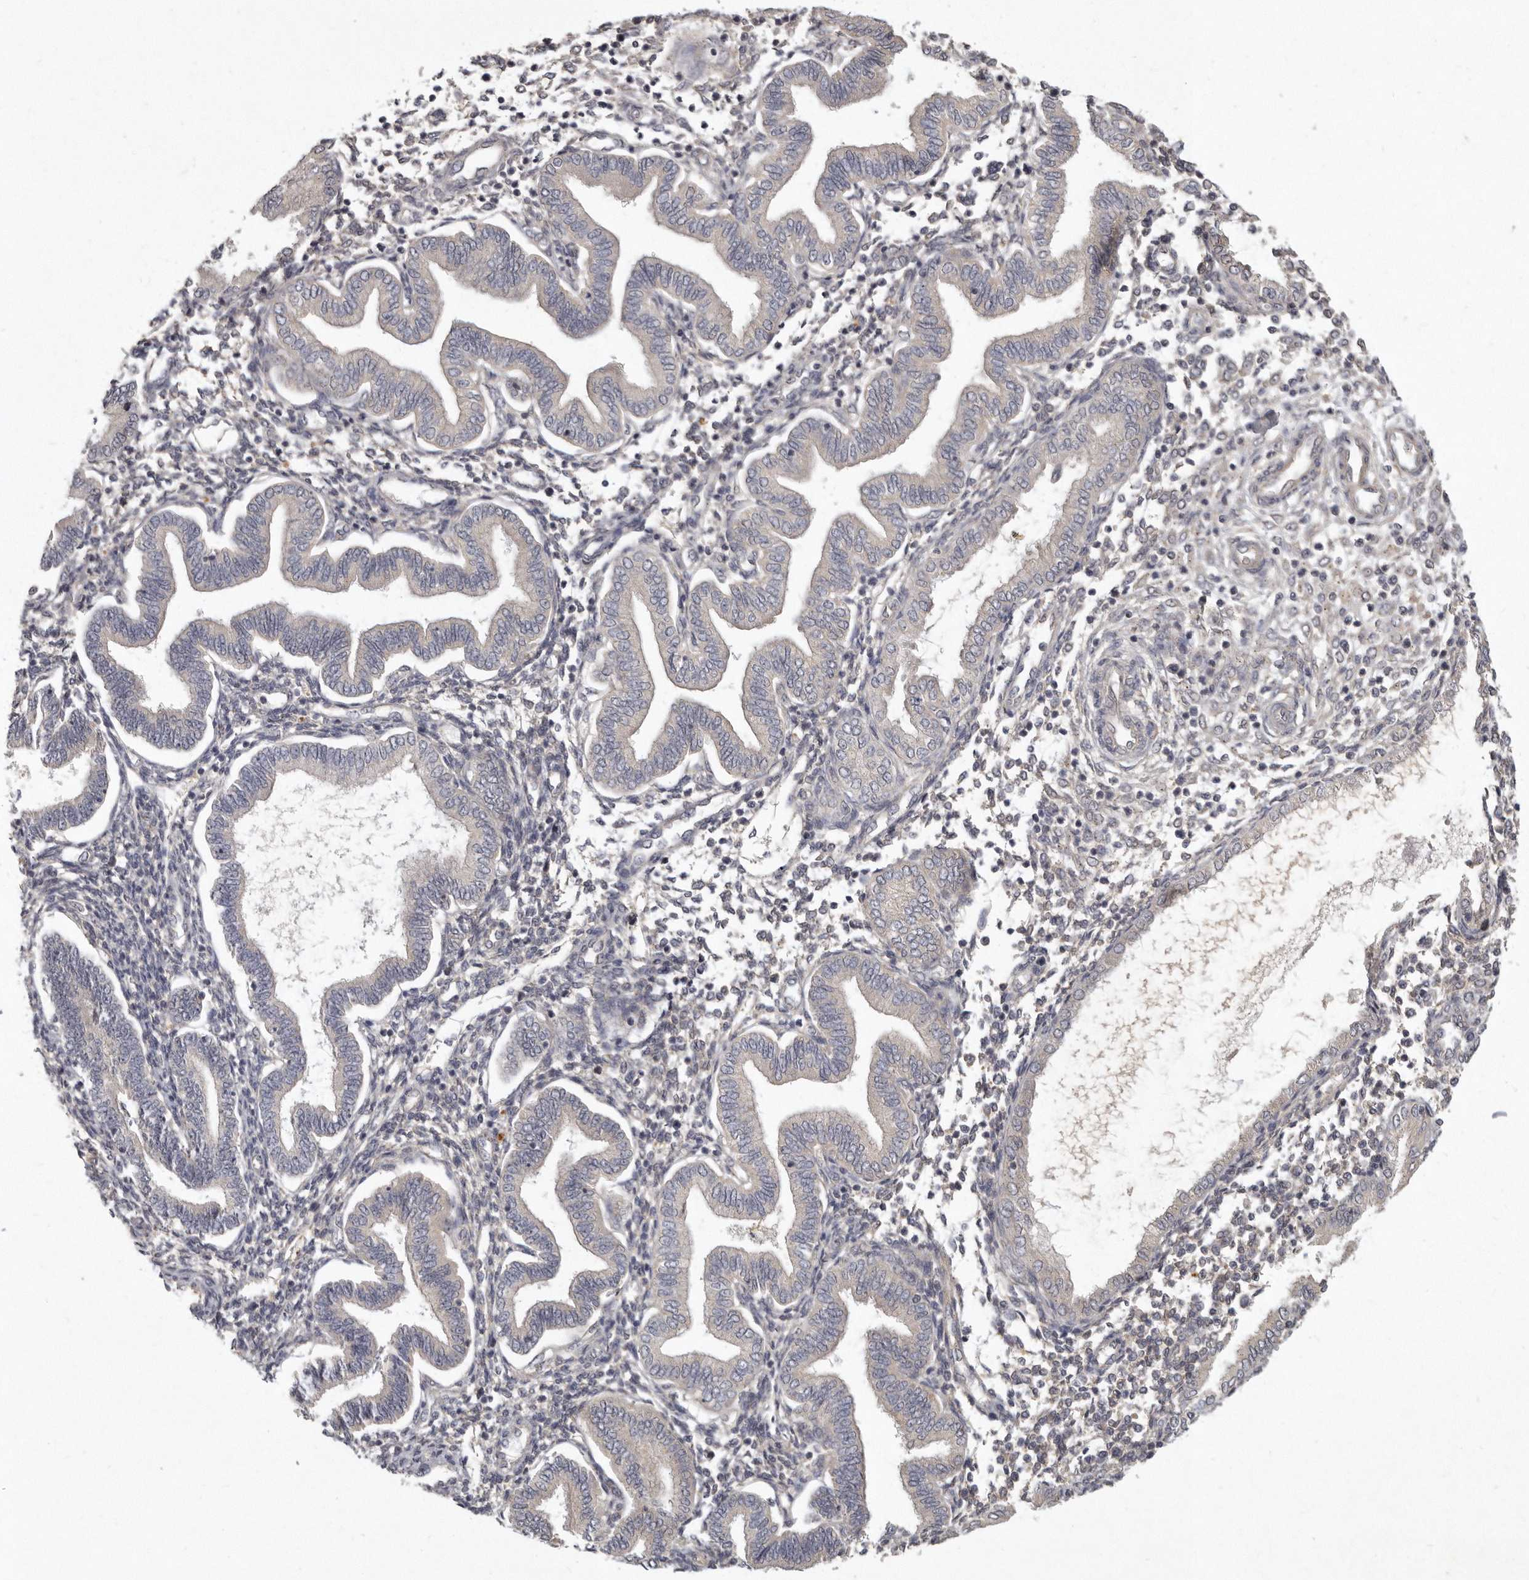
{"staining": {"intensity": "negative", "quantity": "none", "location": "none"}, "tissue": "endometrium", "cell_type": "Cells in endometrial stroma", "image_type": "normal", "snomed": [{"axis": "morphology", "description": "Normal tissue, NOS"}, {"axis": "topography", "description": "Endometrium"}], "caption": "The image exhibits no significant staining in cells in endometrial stroma of endometrium. (DAB (3,3'-diaminobenzidine) immunohistochemistry with hematoxylin counter stain).", "gene": "SLC22A1", "patient": {"sex": "female", "age": 53}}